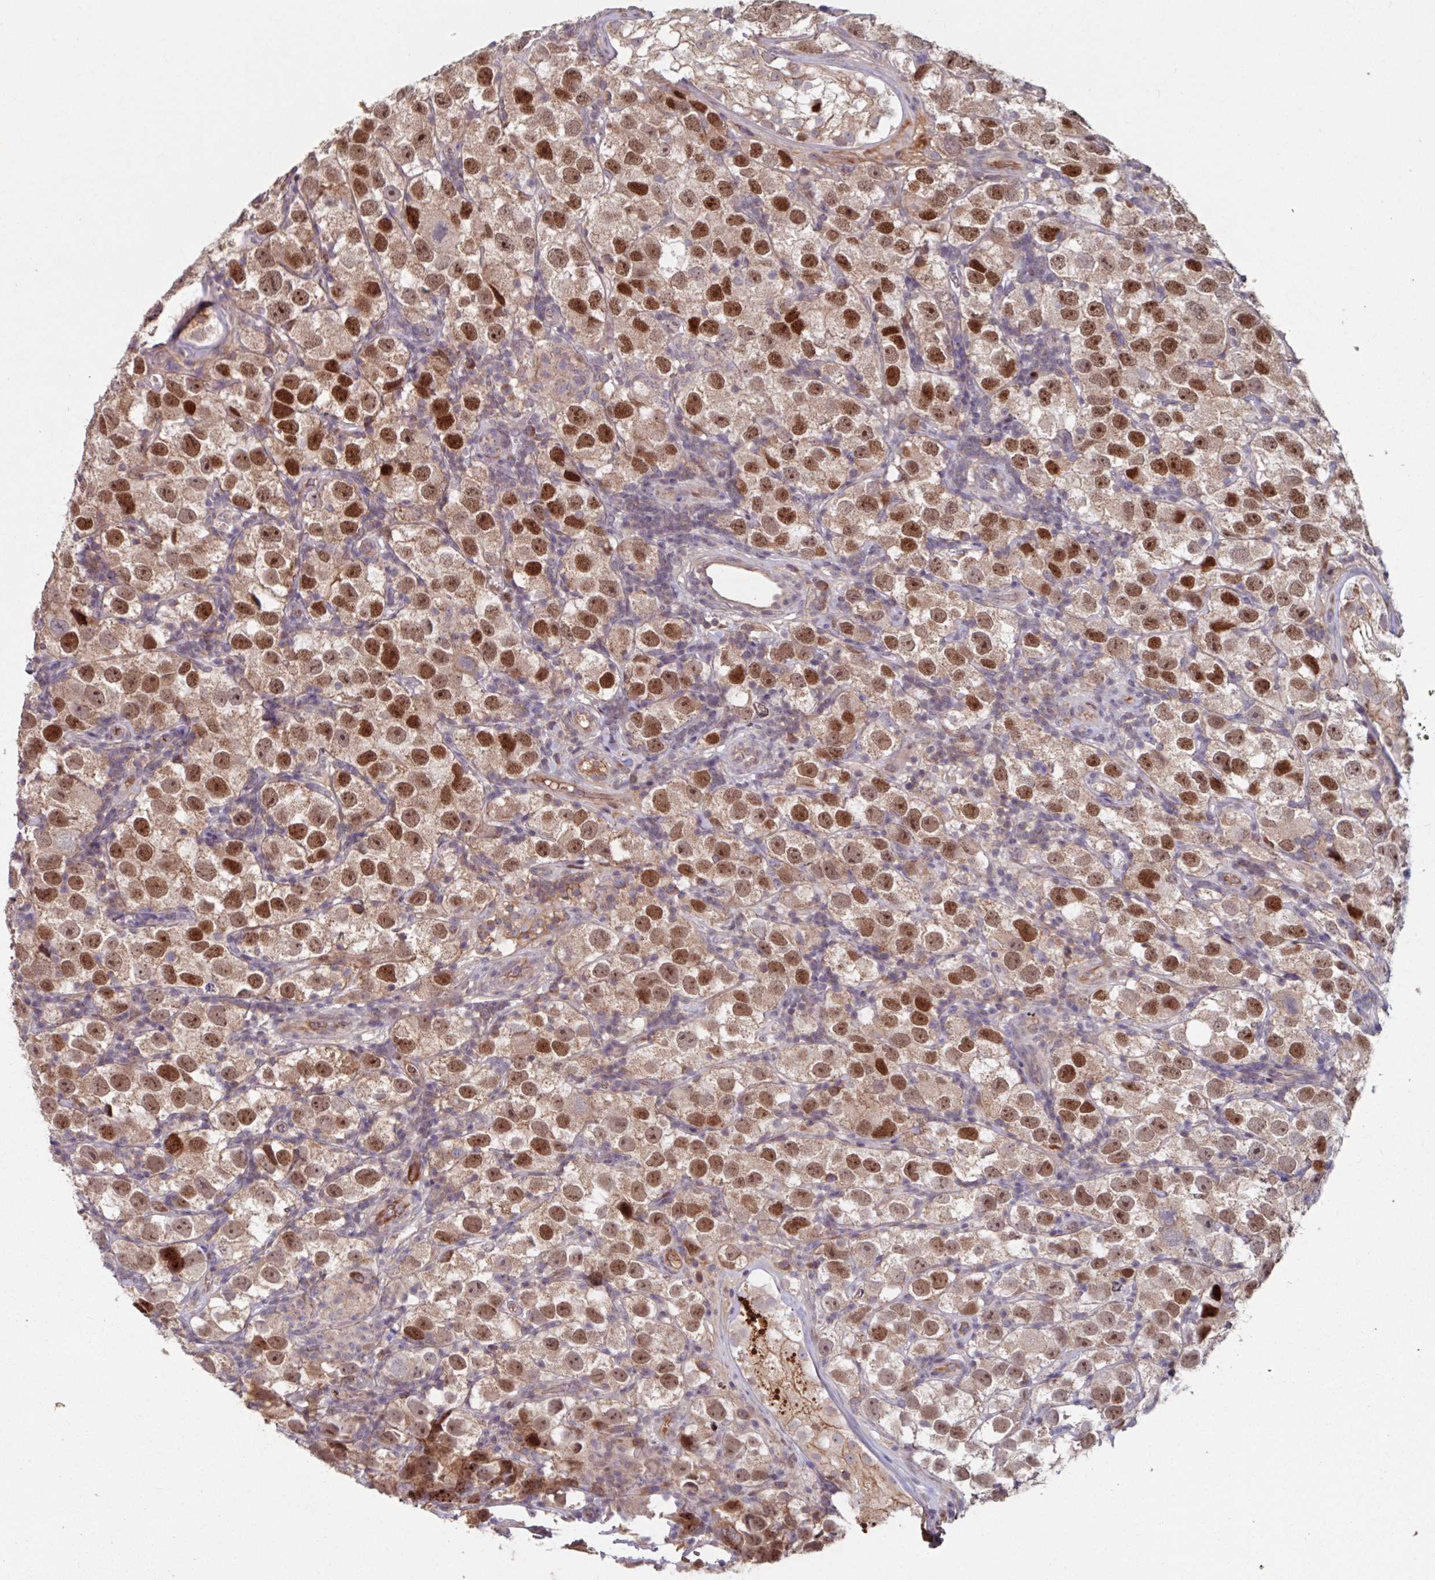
{"staining": {"intensity": "strong", "quantity": ">75%", "location": "nuclear"}, "tissue": "testis cancer", "cell_type": "Tumor cells", "image_type": "cancer", "snomed": [{"axis": "morphology", "description": "Seminoma, NOS"}, {"axis": "topography", "description": "Testis"}], "caption": "Immunohistochemical staining of human testis cancer (seminoma) shows strong nuclear protein staining in approximately >75% of tumor cells. Immunohistochemistry (ihc) stains the protein of interest in brown and the nuclei are stained blue.", "gene": "TMEM88", "patient": {"sex": "male", "age": 26}}